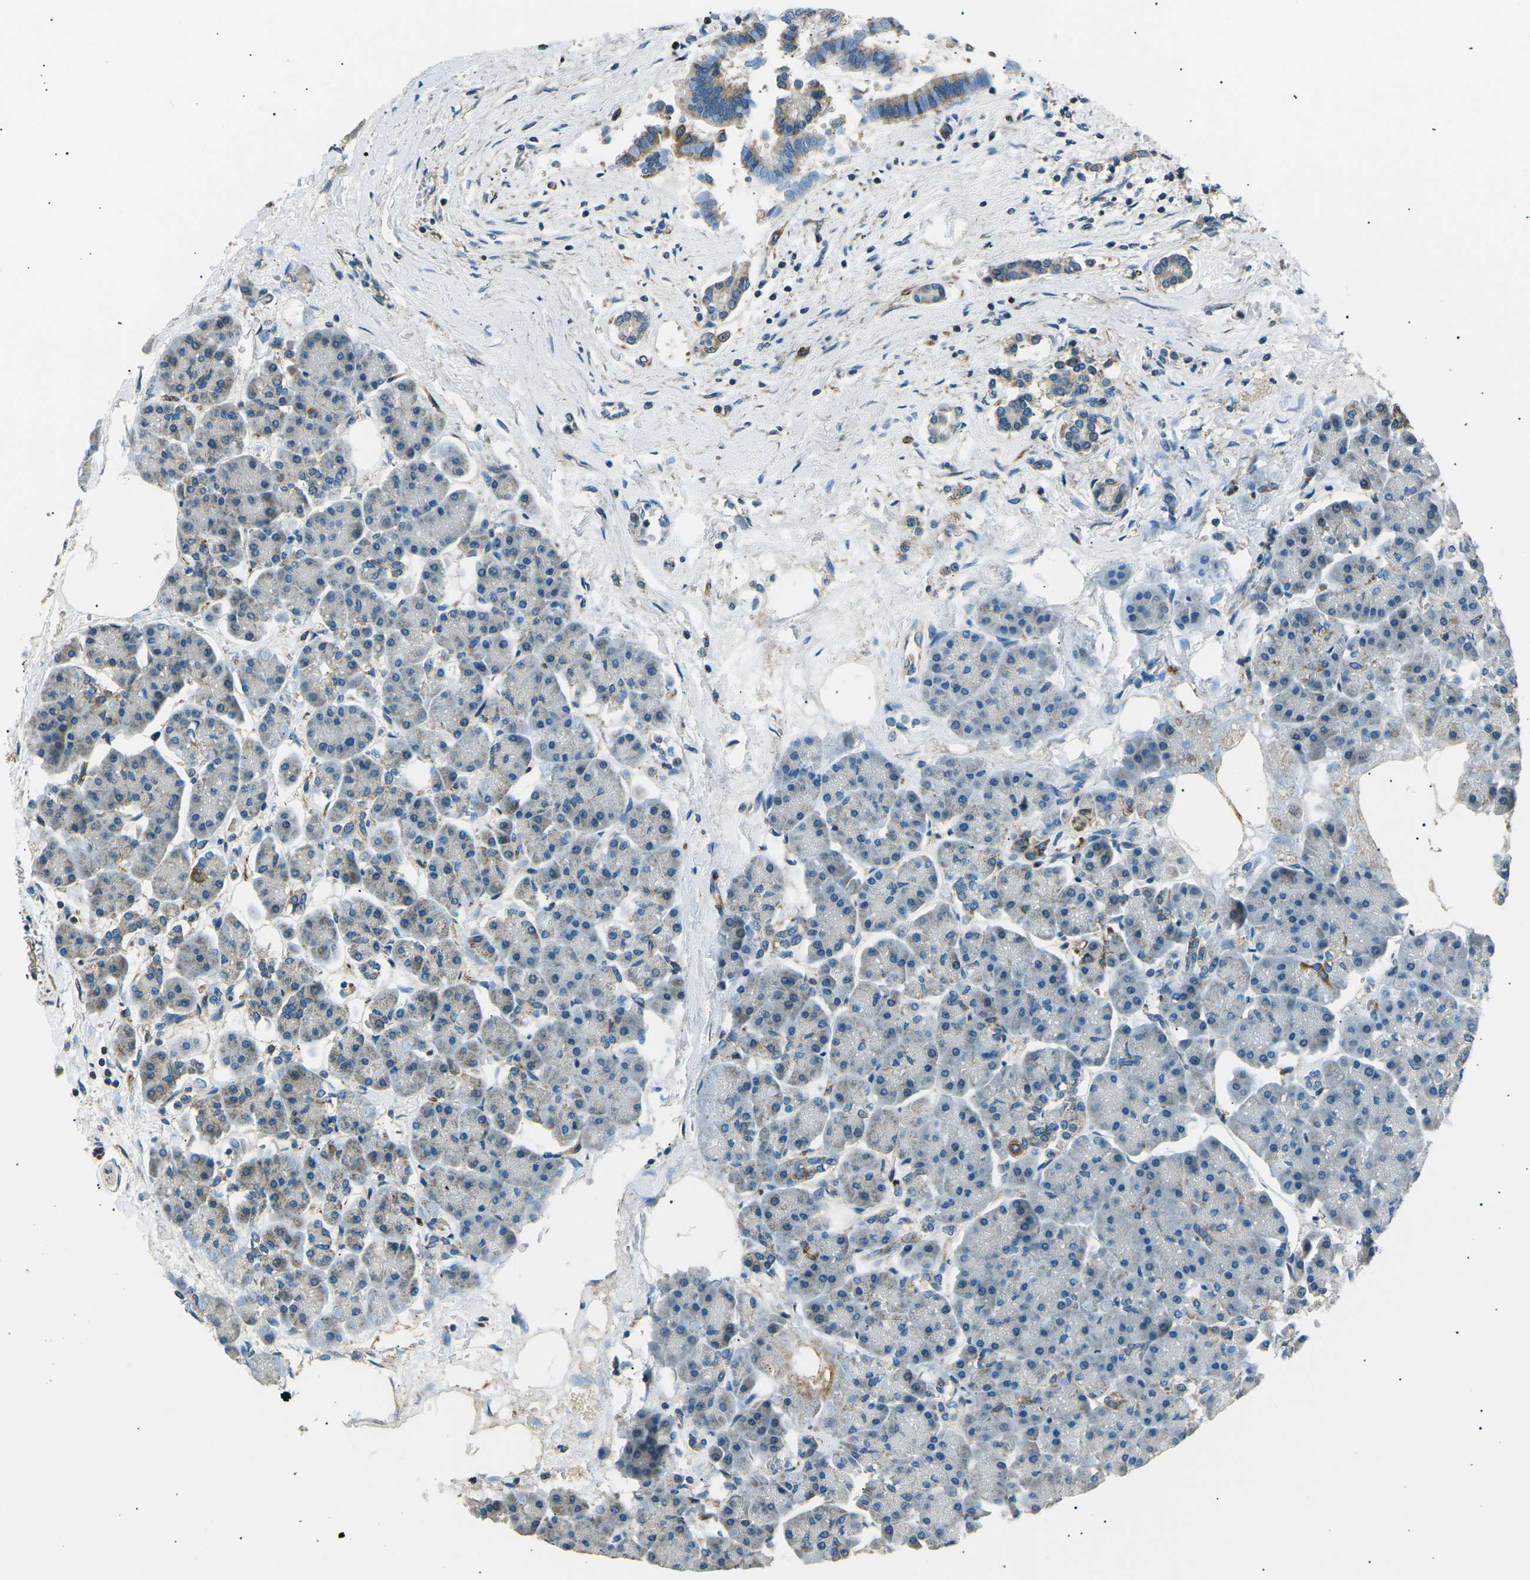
{"staining": {"intensity": "weak", "quantity": "<25%", "location": "cytoplasmic/membranous"}, "tissue": "pancreas", "cell_type": "Exocrine glandular cells", "image_type": "normal", "snomed": [{"axis": "morphology", "description": "Normal tissue, NOS"}, {"axis": "topography", "description": "Pancreas"}], "caption": "This is an IHC image of normal human pancreas. There is no positivity in exocrine glandular cells.", "gene": "SLK", "patient": {"sex": "female", "age": 70}}